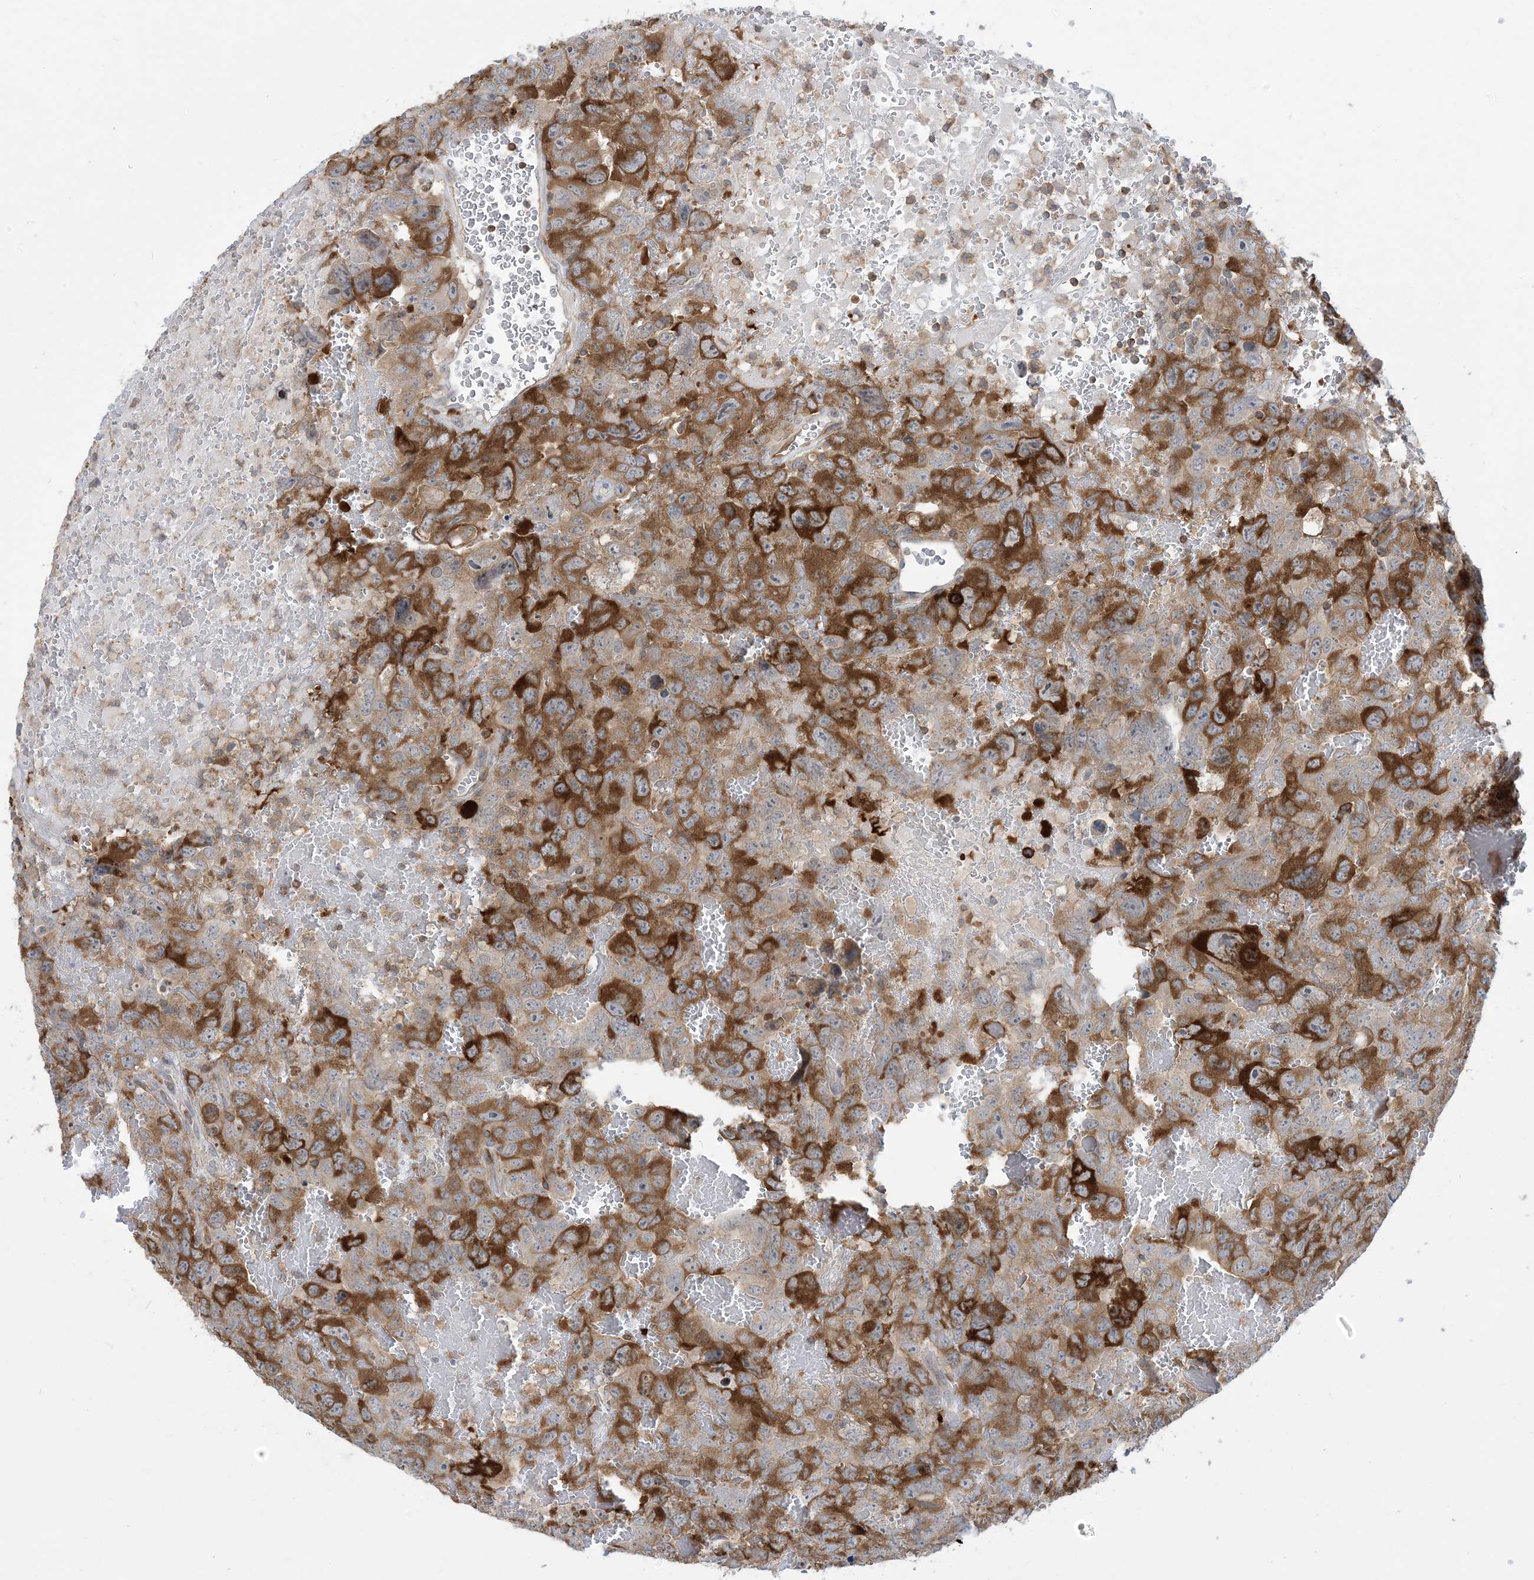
{"staining": {"intensity": "moderate", "quantity": ">75%", "location": "cytoplasmic/membranous"}, "tissue": "testis cancer", "cell_type": "Tumor cells", "image_type": "cancer", "snomed": [{"axis": "morphology", "description": "Carcinoma, Embryonal, NOS"}, {"axis": "topography", "description": "Testis"}], "caption": "Protein expression analysis of human testis cancer reveals moderate cytoplasmic/membranous positivity in about >75% of tumor cells.", "gene": "AOC1", "patient": {"sex": "male", "age": 45}}